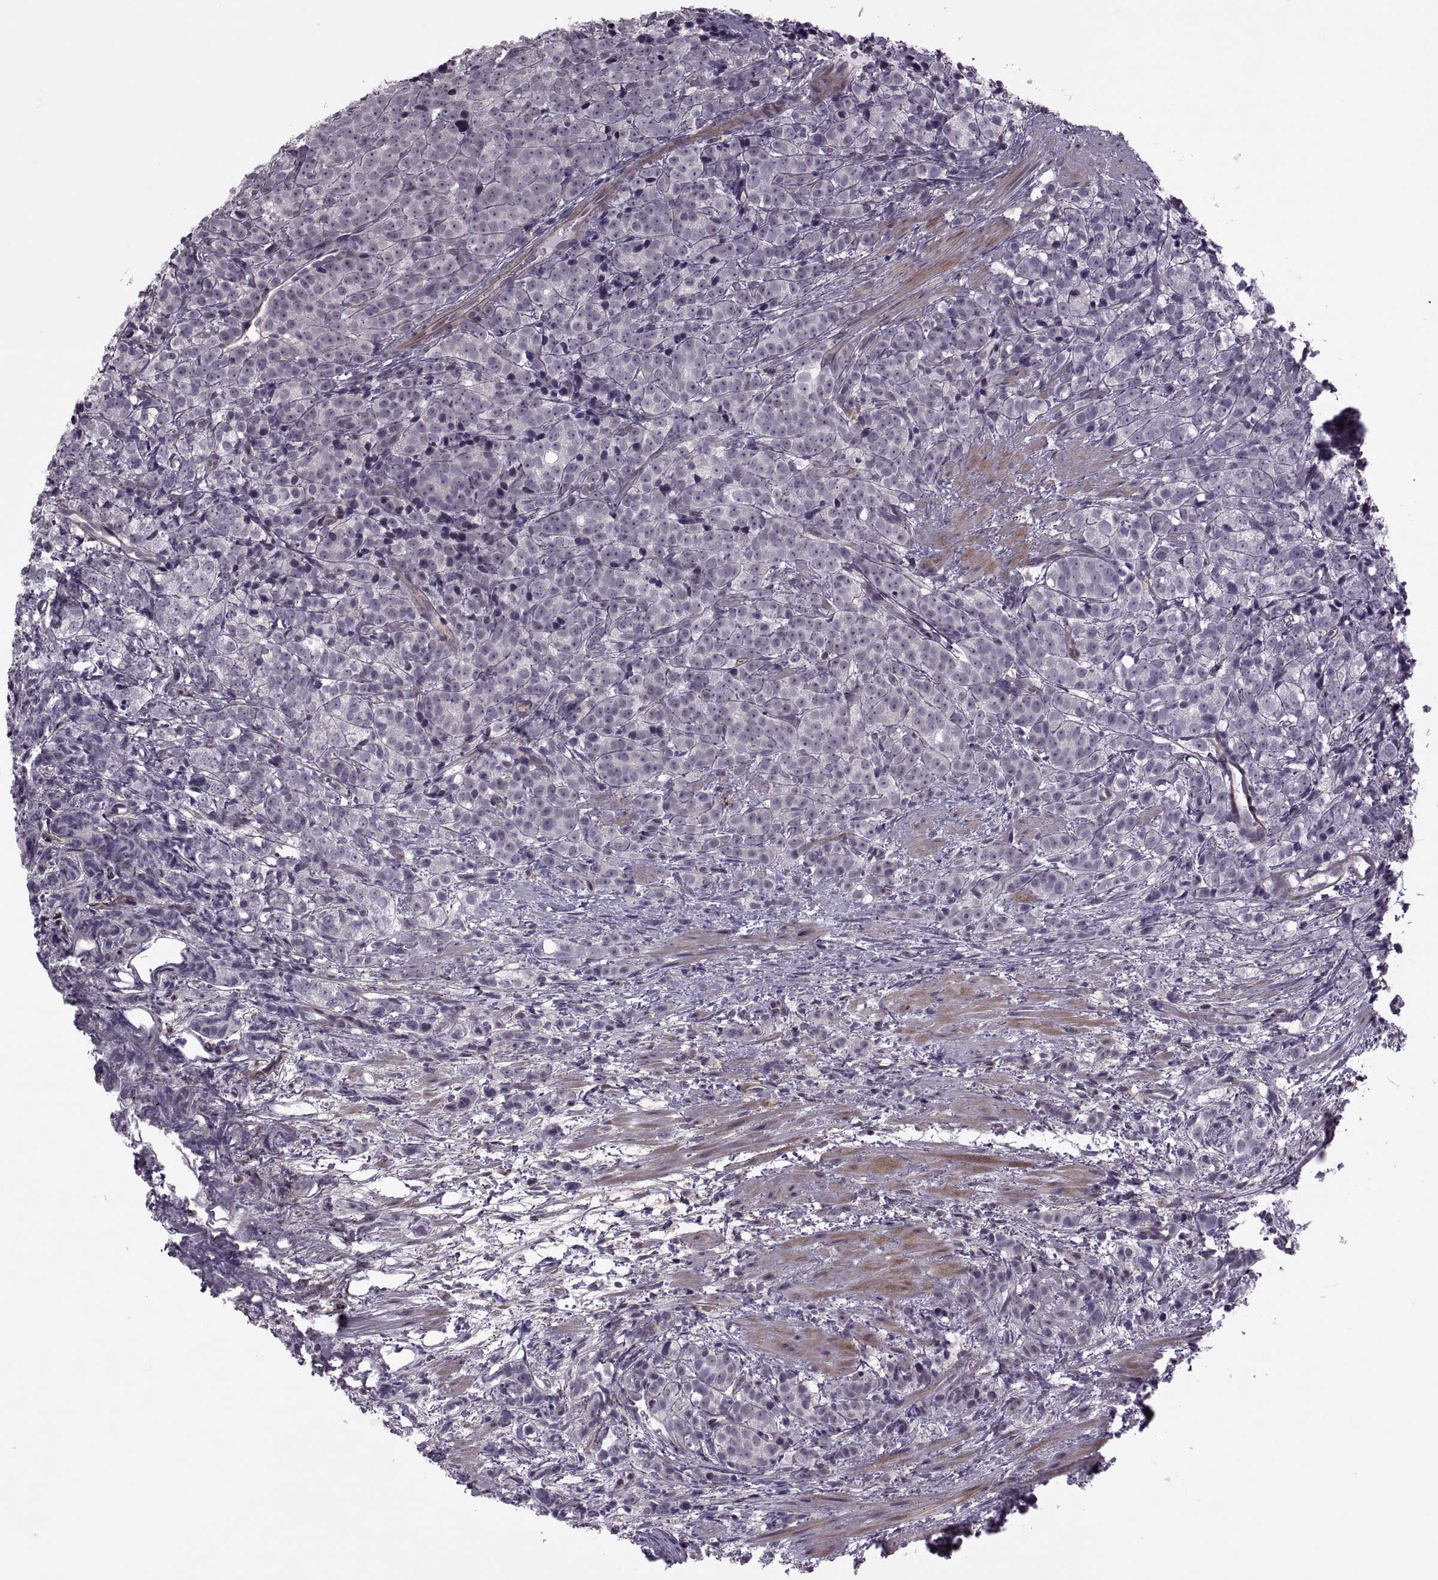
{"staining": {"intensity": "negative", "quantity": "none", "location": "none"}, "tissue": "prostate cancer", "cell_type": "Tumor cells", "image_type": "cancer", "snomed": [{"axis": "morphology", "description": "Adenocarcinoma, High grade"}, {"axis": "topography", "description": "Prostate"}], "caption": "Tumor cells show no significant protein staining in prostate cancer (high-grade adenocarcinoma). Nuclei are stained in blue.", "gene": "ODF3", "patient": {"sex": "male", "age": 53}}